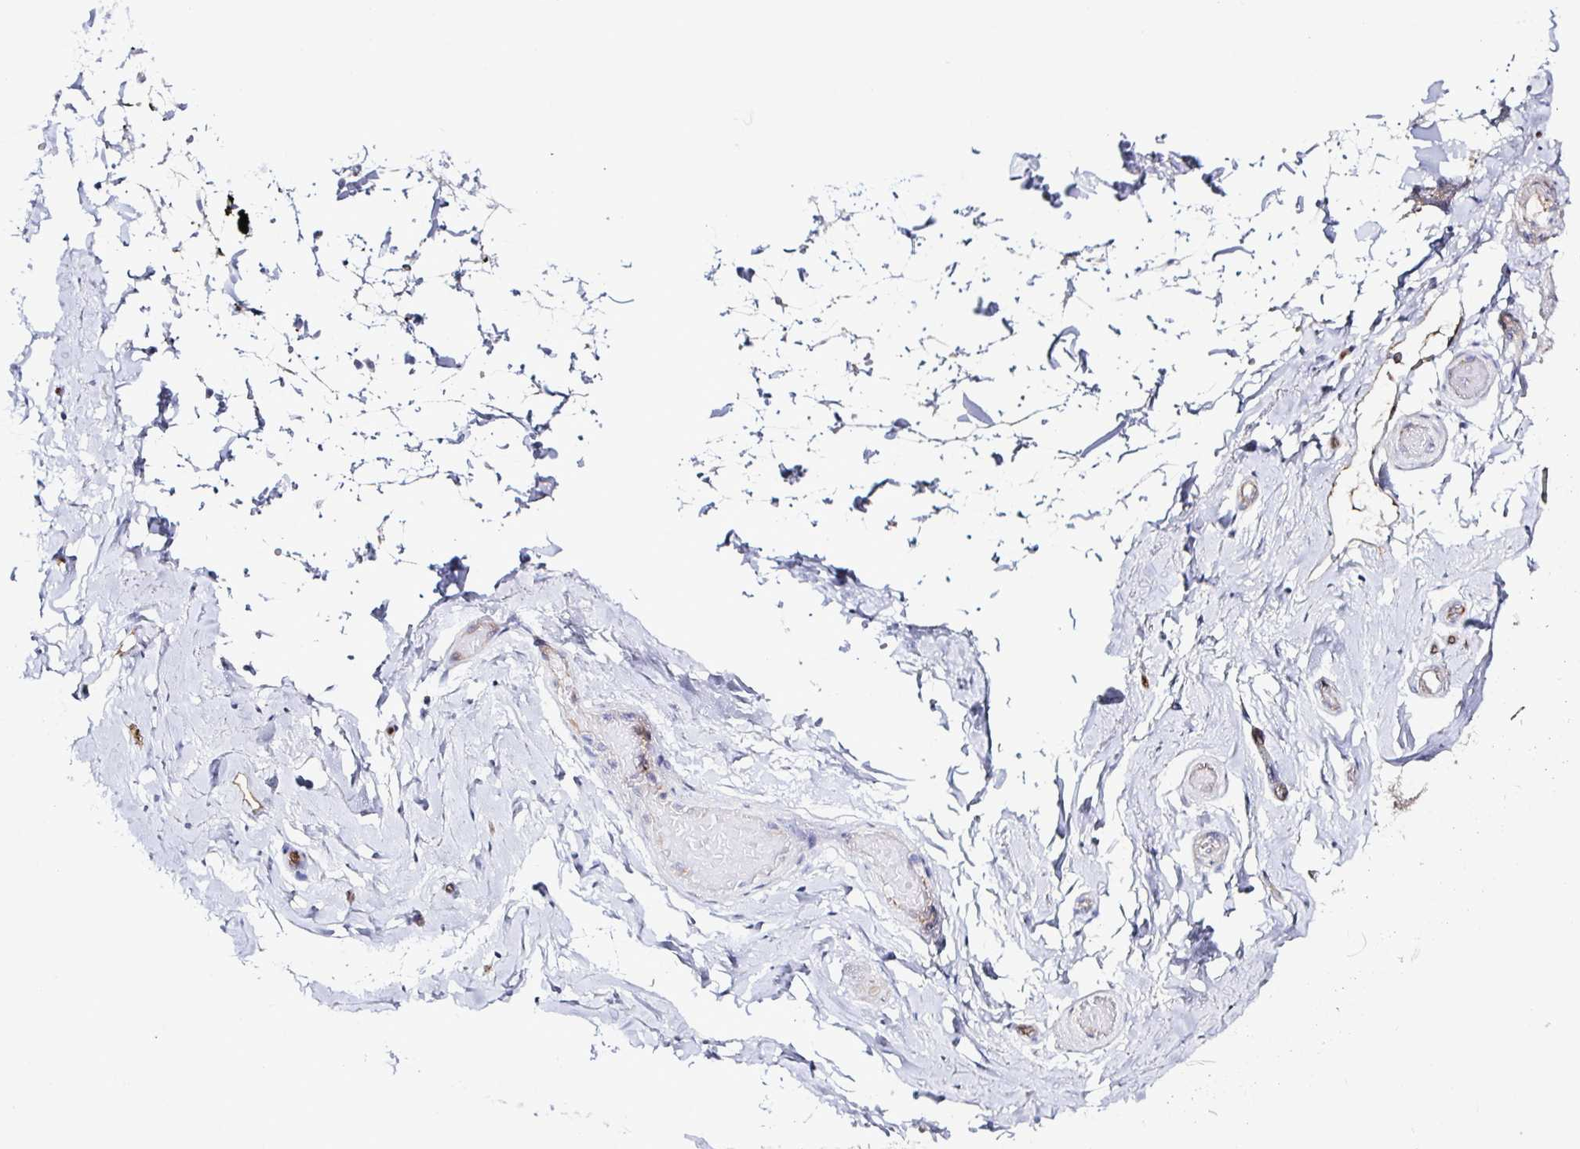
{"staining": {"intensity": "negative", "quantity": "none", "location": "none"}, "tissue": "adipose tissue", "cell_type": "Adipocytes", "image_type": "normal", "snomed": [{"axis": "morphology", "description": "Normal tissue, NOS"}, {"axis": "topography", "description": "Epididymis, spermatic cord, NOS"}, {"axis": "topography", "description": "Epididymis"}, {"axis": "topography", "description": "Peripheral nerve tissue"}], "caption": "This is an IHC image of unremarkable human adipose tissue. There is no expression in adipocytes.", "gene": "ACSBG2", "patient": {"sex": "male", "age": 29}}